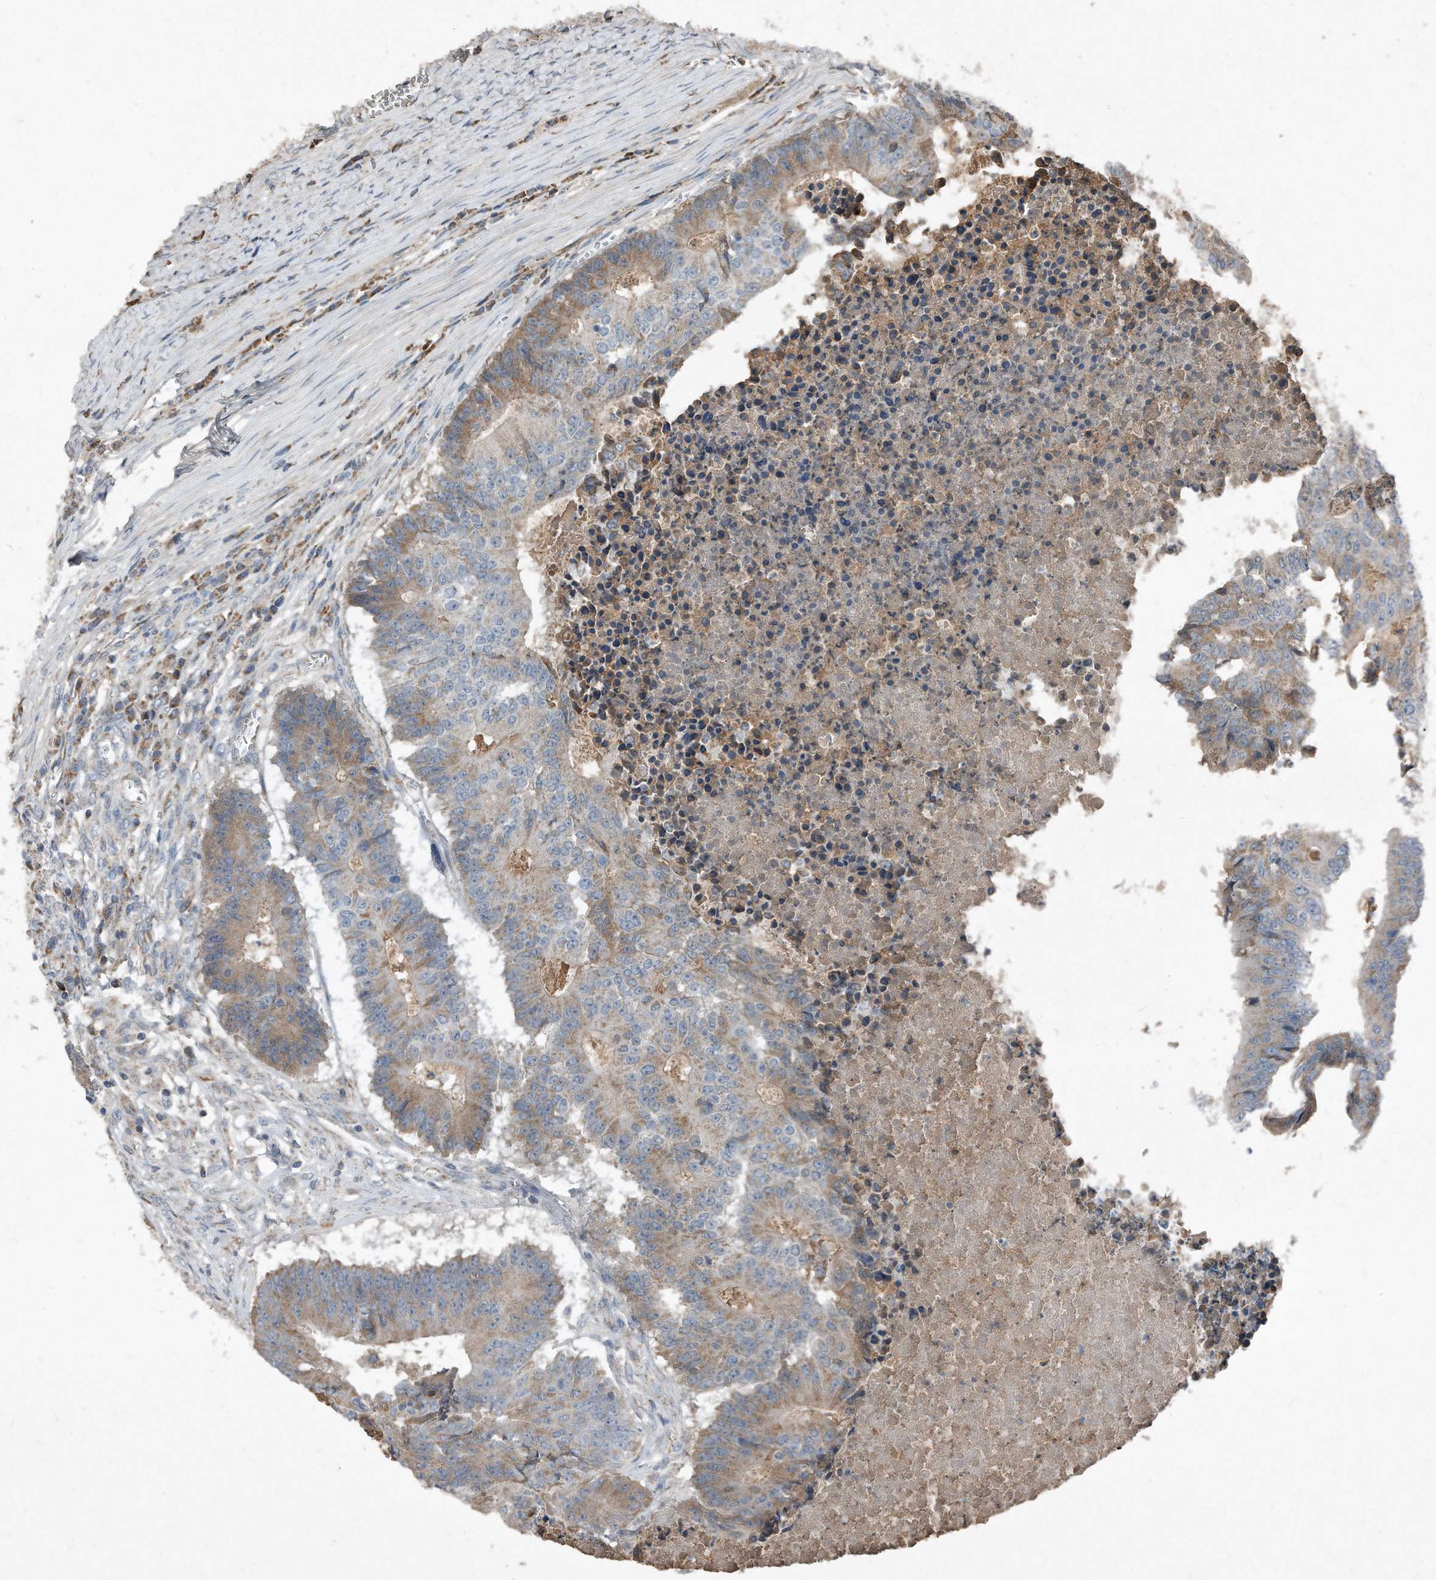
{"staining": {"intensity": "weak", "quantity": "25%-75%", "location": "cytoplasmic/membranous"}, "tissue": "colorectal cancer", "cell_type": "Tumor cells", "image_type": "cancer", "snomed": [{"axis": "morphology", "description": "Adenocarcinoma, NOS"}, {"axis": "topography", "description": "Colon"}], "caption": "Colorectal adenocarcinoma stained with IHC shows weak cytoplasmic/membranous staining in approximately 25%-75% of tumor cells.", "gene": "SDHA", "patient": {"sex": "male", "age": 87}}